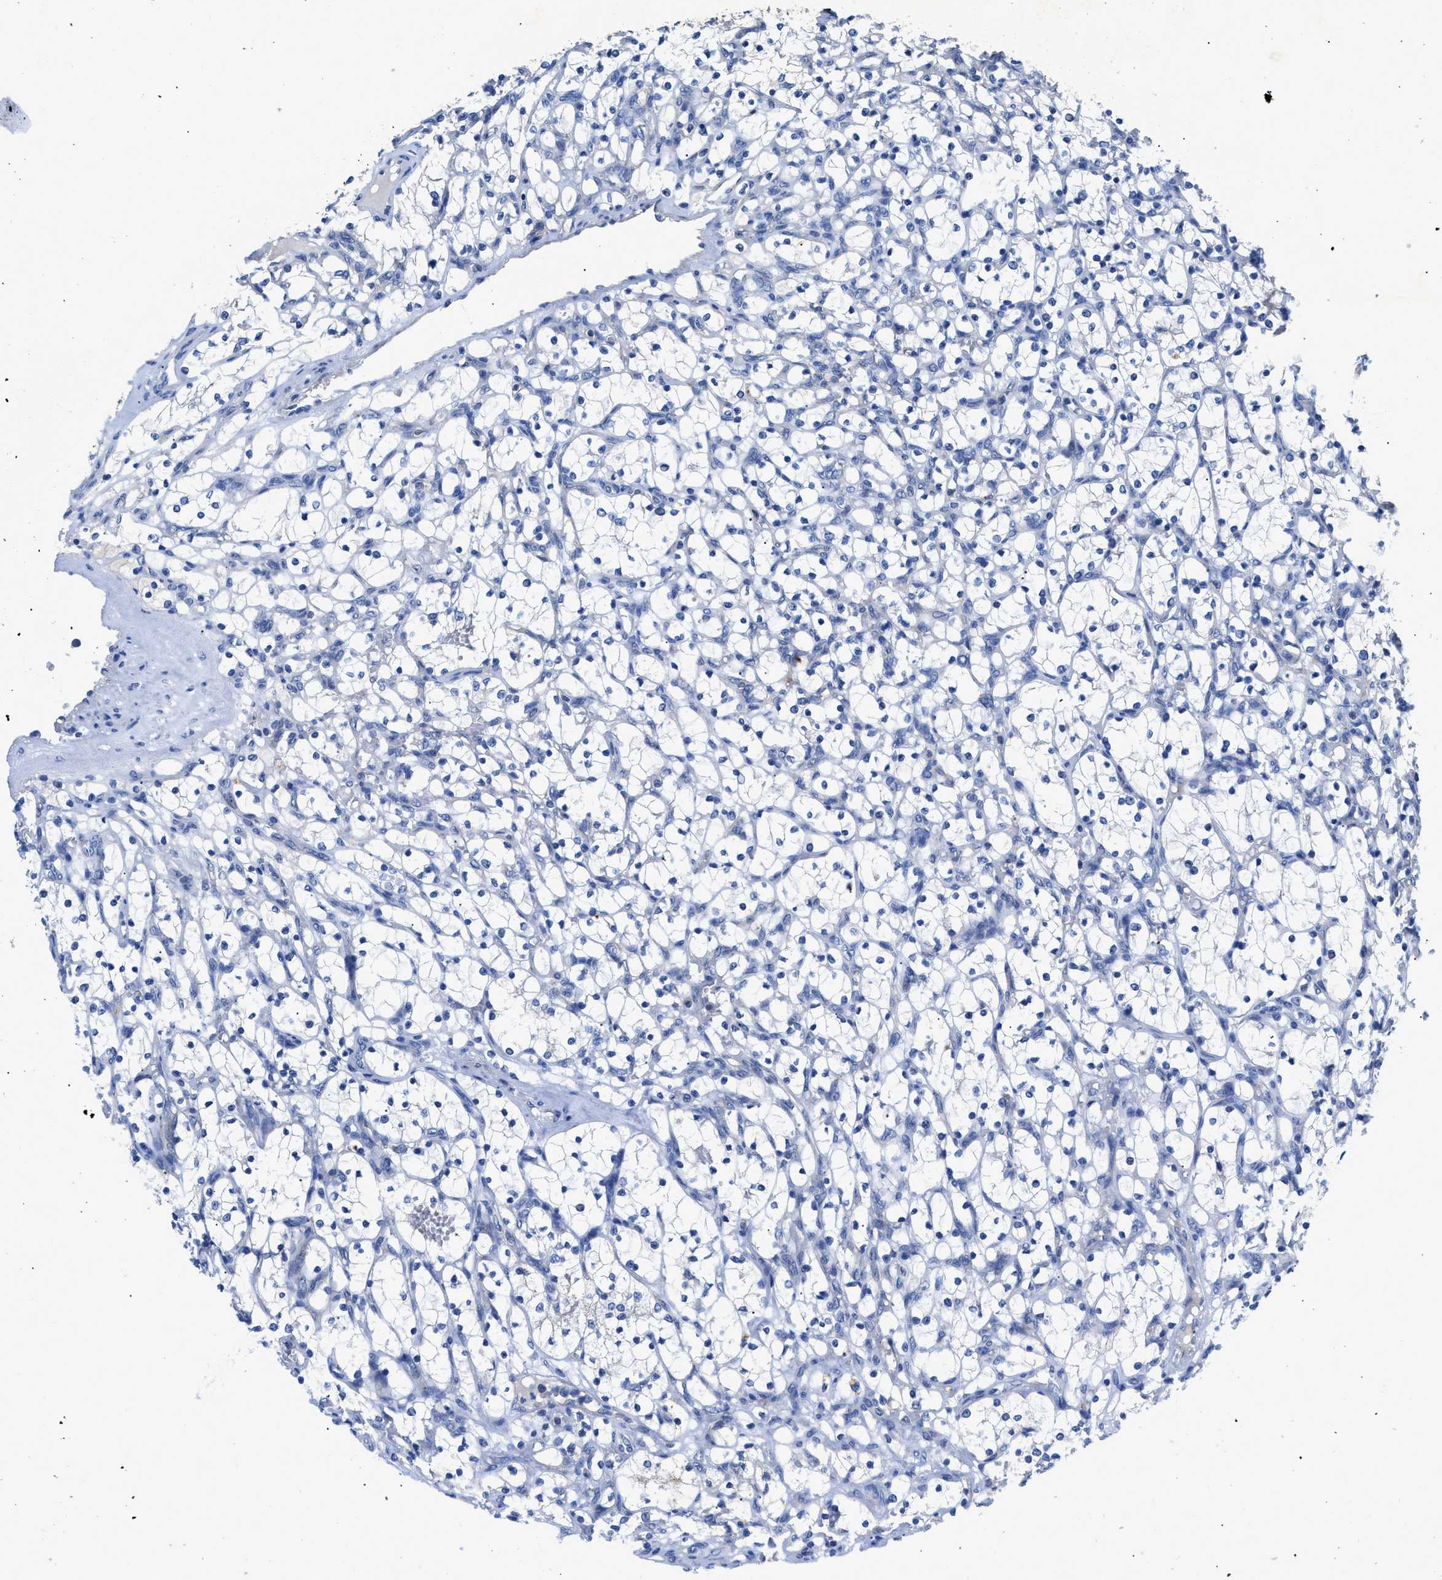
{"staining": {"intensity": "negative", "quantity": "none", "location": "none"}, "tissue": "renal cancer", "cell_type": "Tumor cells", "image_type": "cancer", "snomed": [{"axis": "morphology", "description": "Adenocarcinoma, NOS"}, {"axis": "topography", "description": "Kidney"}], "caption": "Renal cancer (adenocarcinoma) stained for a protein using immunohistochemistry (IHC) exhibits no staining tumor cells.", "gene": "SLC10A6", "patient": {"sex": "female", "age": 69}}